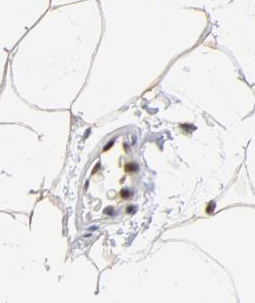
{"staining": {"intensity": "moderate", "quantity": ">75%", "location": "cytoplasmic/membranous,nuclear"}, "tissue": "adipose tissue", "cell_type": "Adipocytes", "image_type": "normal", "snomed": [{"axis": "morphology", "description": "Normal tissue, NOS"}, {"axis": "morphology", "description": "Fibrosis, NOS"}, {"axis": "topography", "description": "Breast"}], "caption": "Normal adipose tissue was stained to show a protein in brown. There is medium levels of moderate cytoplasmic/membranous,nuclear staining in approximately >75% of adipocytes.", "gene": "ZMYM3", "patient": {"sex": "female", "age": 24}}